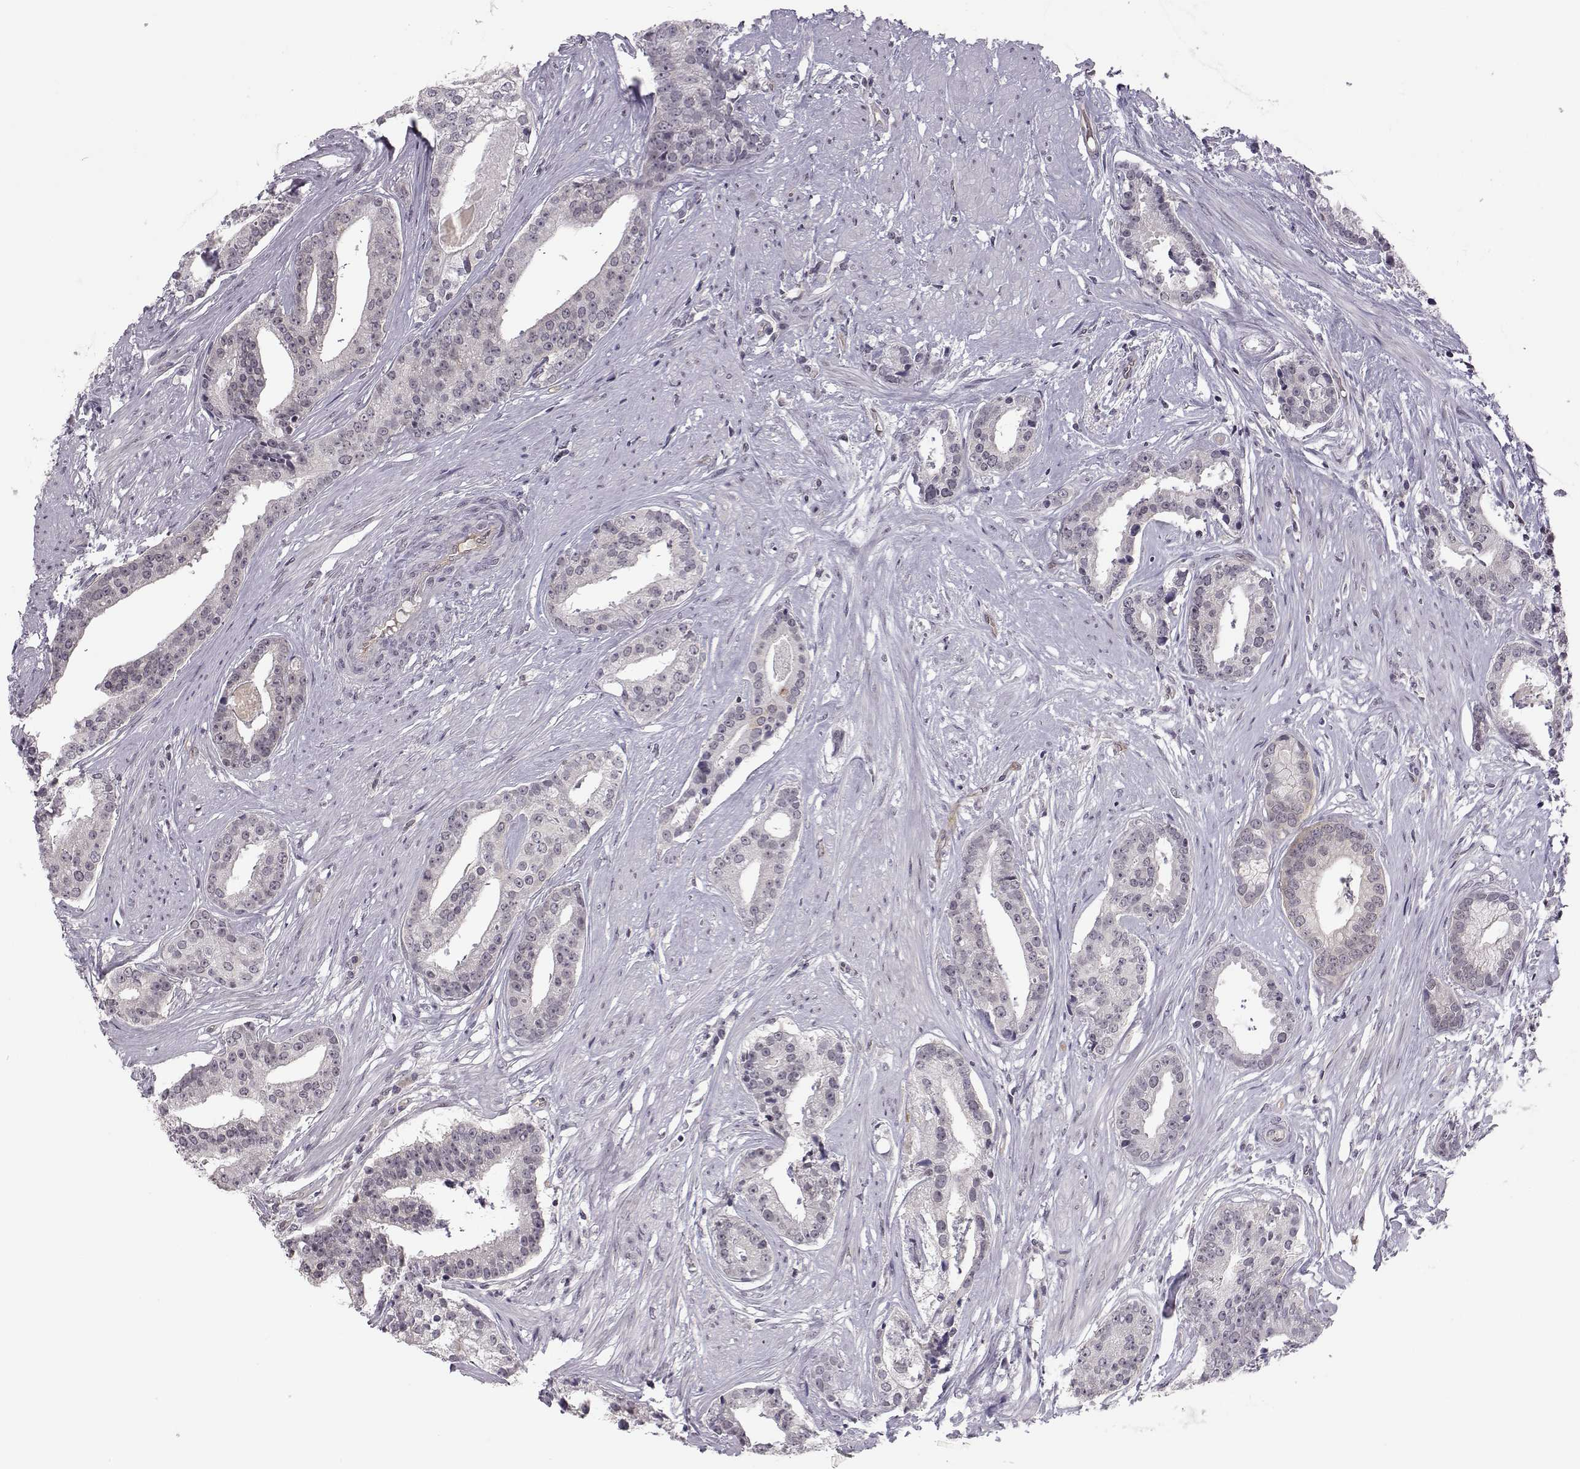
{"staining": {"intensity": "negative", "quantity": "none", "location": "none"}, "tissue": "prostate cancer", "cell_type": "Tumor cells", "image_type": "cancer", "snomed": [{"axis": "morphology", "description": "Adenocarcinoma, NOS"}, {"axis": "topography", "description": "Prostate and seminal vesicle, NOS"}, {"axis": "topography", "description": "Prostate"}], "caption": "Photomicrograph shows no protein positivity in tumor cells of prostate adenocarcinoma tissue. The staining was performed using DAB to visualize the protein expression in brown, while the nuclei were stained in blue with hematoxylin (Magnification: 20x).", "gene": "KIF13B", "patient": {"sex": "male", "age": 44}}